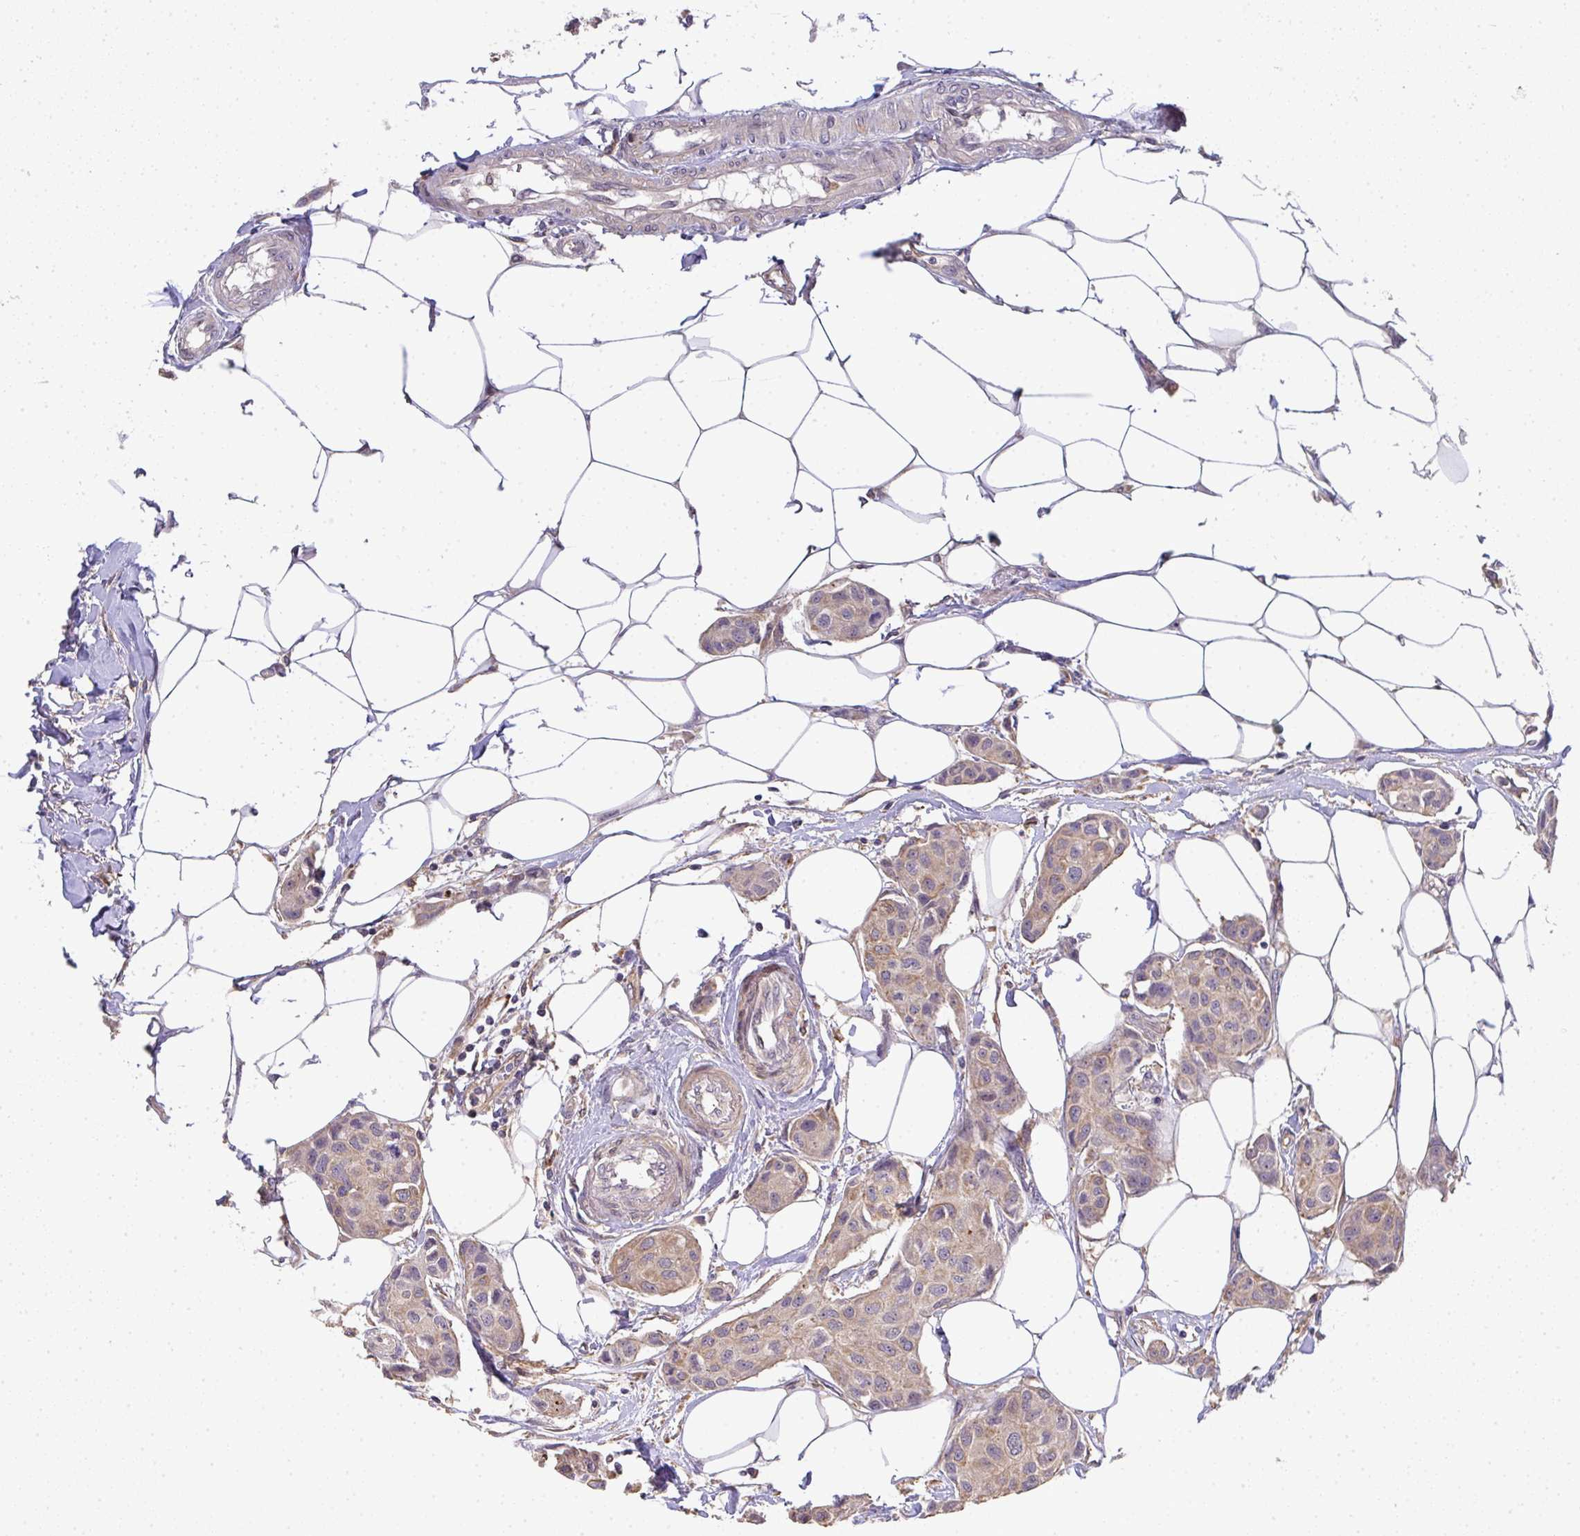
{"staining": {"intensity": "weak", "quantity": "25%-75%", "location": "cytoplasmic/membranous"}, "tissue": "breast cancer", "cell_type": "Tumor cells", "image_type": "cancer", "snomed": [{"axis": "morphology", "description": "Duct carcinoma"}, {"axis": "topography", "description": "Breast"}, {"axis": "topography", "description": "Lymph node"}], "caption": "Immunohistochemistry (IHC) of breast infiltrating ductal carcinoma shows low levels of weak cytoplasmic/membranous expression in about 25%-75% of tumor cells. The staining is performed using DAB (3,3'-diaminobenzidine) brown chromogen to label protein expression. The nuclei are counter-stained blue using hematoxylin.", "gene": "EEF1AKMT1", "patient": {"sex": "female", "age": 80}}